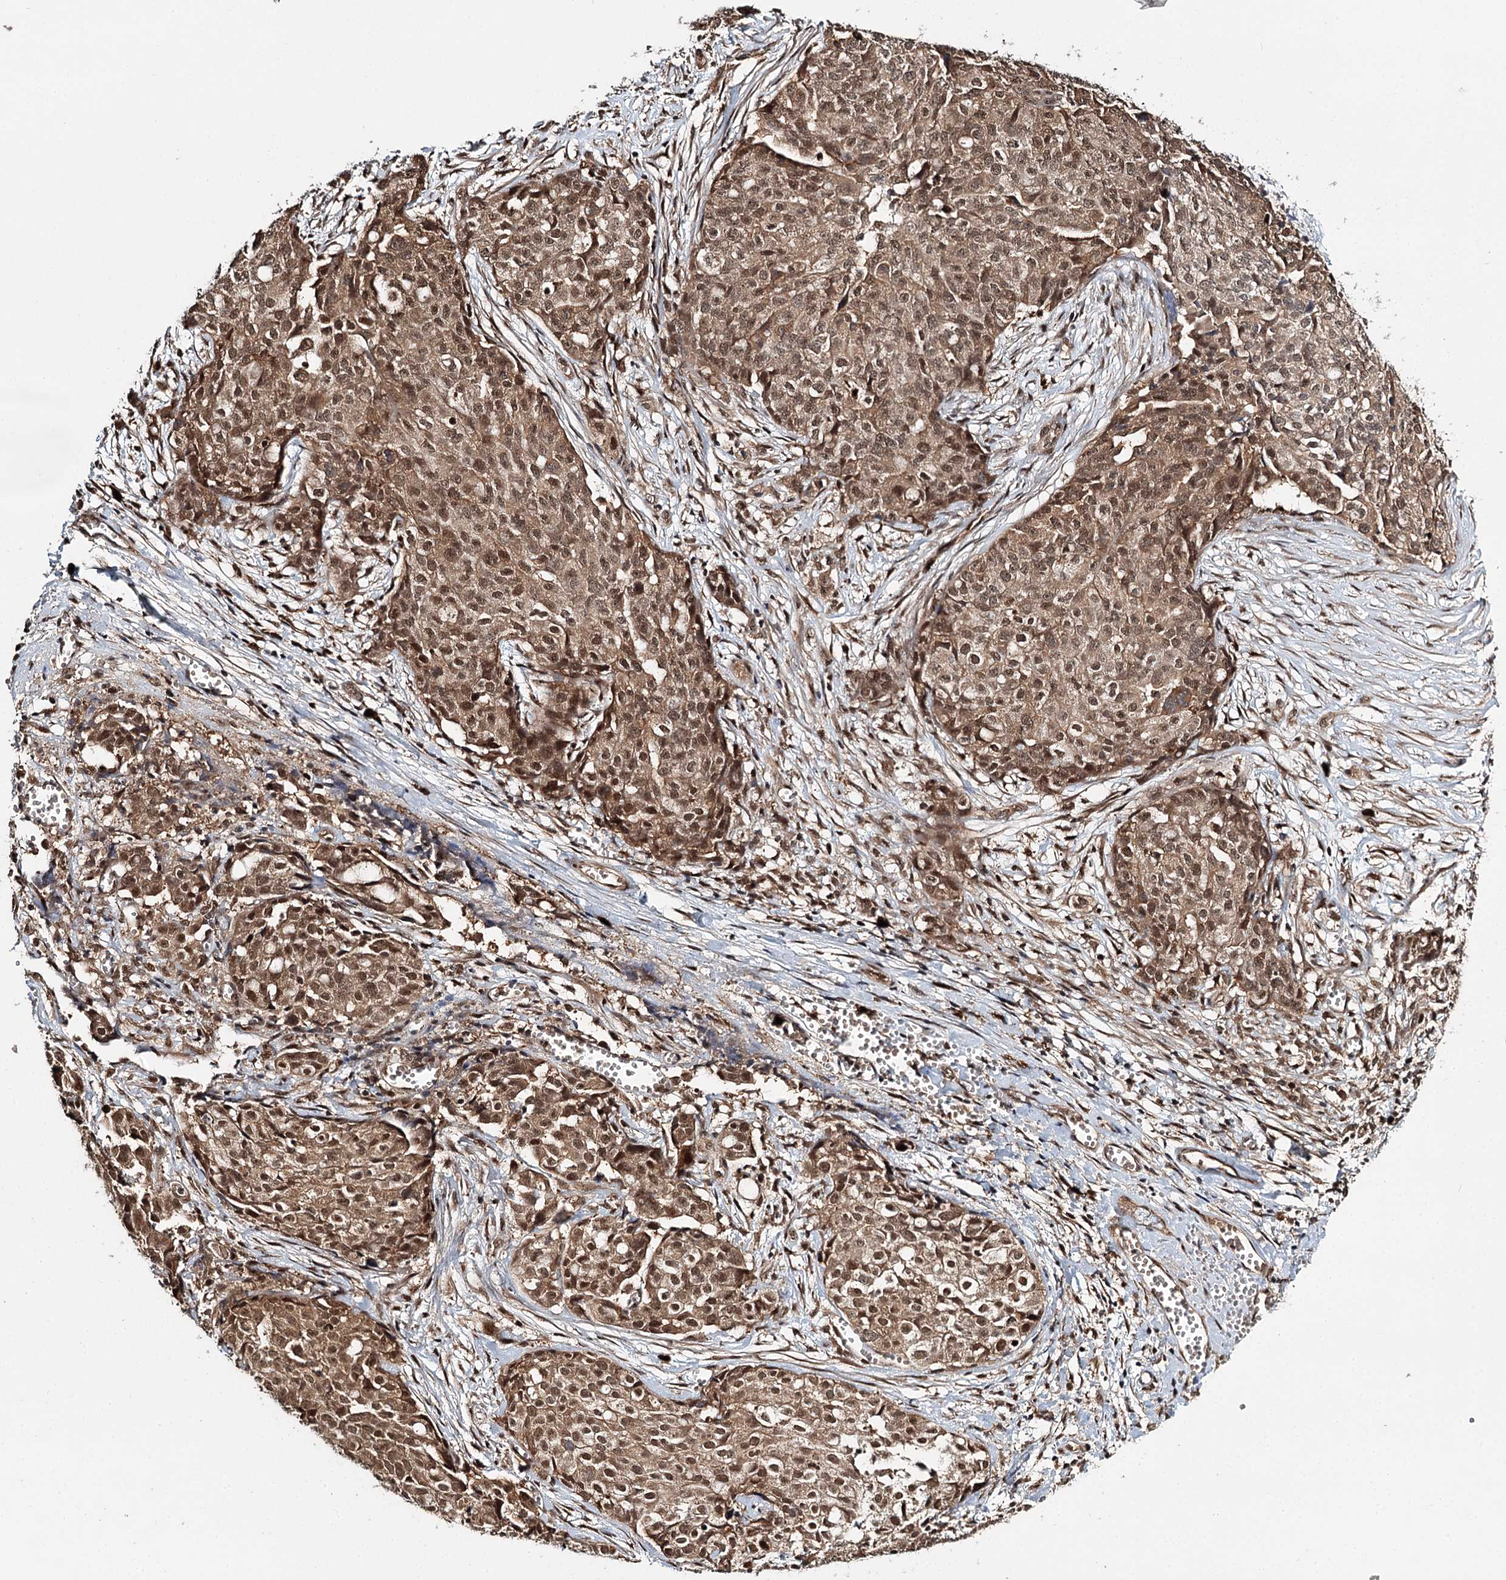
{"staining": {"intensity": "moderate", "quantity": ">75%", "location": "cytoplasmic/membranous,nuclear"}, "tissue": "ovarian cancer", "cell_type": "Tumor cells", "image_type": "cancer", "snomed": [{"axis": "morphology", "description": "Cystadenocarcinoma, serous, NOS"}, {"axis": "topography", "description": "Soft tissue"}, {"axis": "topography", "description": "Ovary"}], "caption": "This is an image of immunohistochemistry (IHC) staining of ovarian cancer, which shows moderate expression in the cytoplasmic/membranous and nuclear of tumor cells.", "gene": "N6AMT1", "patient": {"sex": "female", "age": 57}}